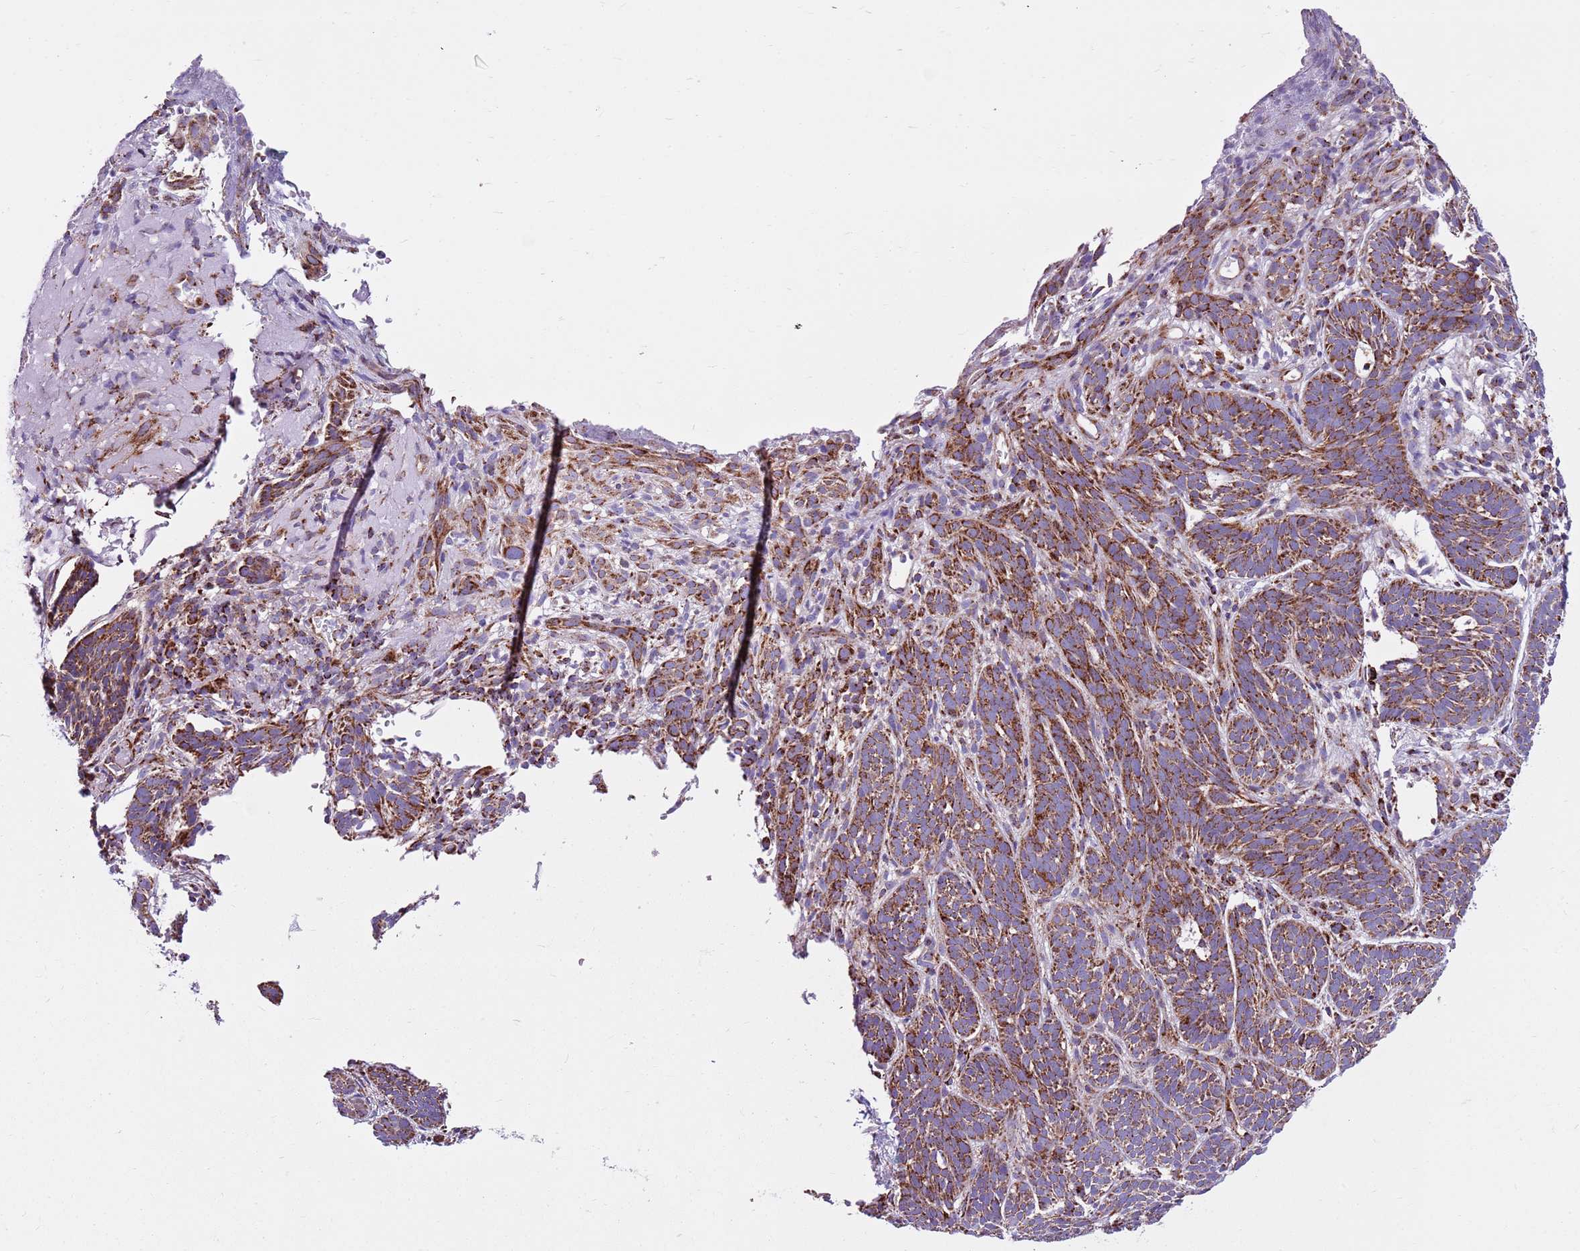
{"staining": {"intensity": "strong", "quantity": "25%-75%", "location": "cytoplasmic/membranous"}, "tissue": "skin cancer", "cell_type": "Tumor cells", "image_type": "cancer", "snomed": [{"axis": "morphology", "description": "Basal cell carcinoma"}, {"axis": "topography", "description": "Skin"}], "caption": "Immunohistochemistry (DAB) staining of skin cancer (basal cell carcinoma) exhibits strong cytoplasmic/membranous protein expression in about 25%-75% of tumor cells. Using DAB (3,3'-diaminobenzidine) (brown) and hematoxylin (blue) stains, captured at high magnification using brightfield microscopy.", "gene": "HECTD4", "patient": {"sex": "male", "age": 71}}